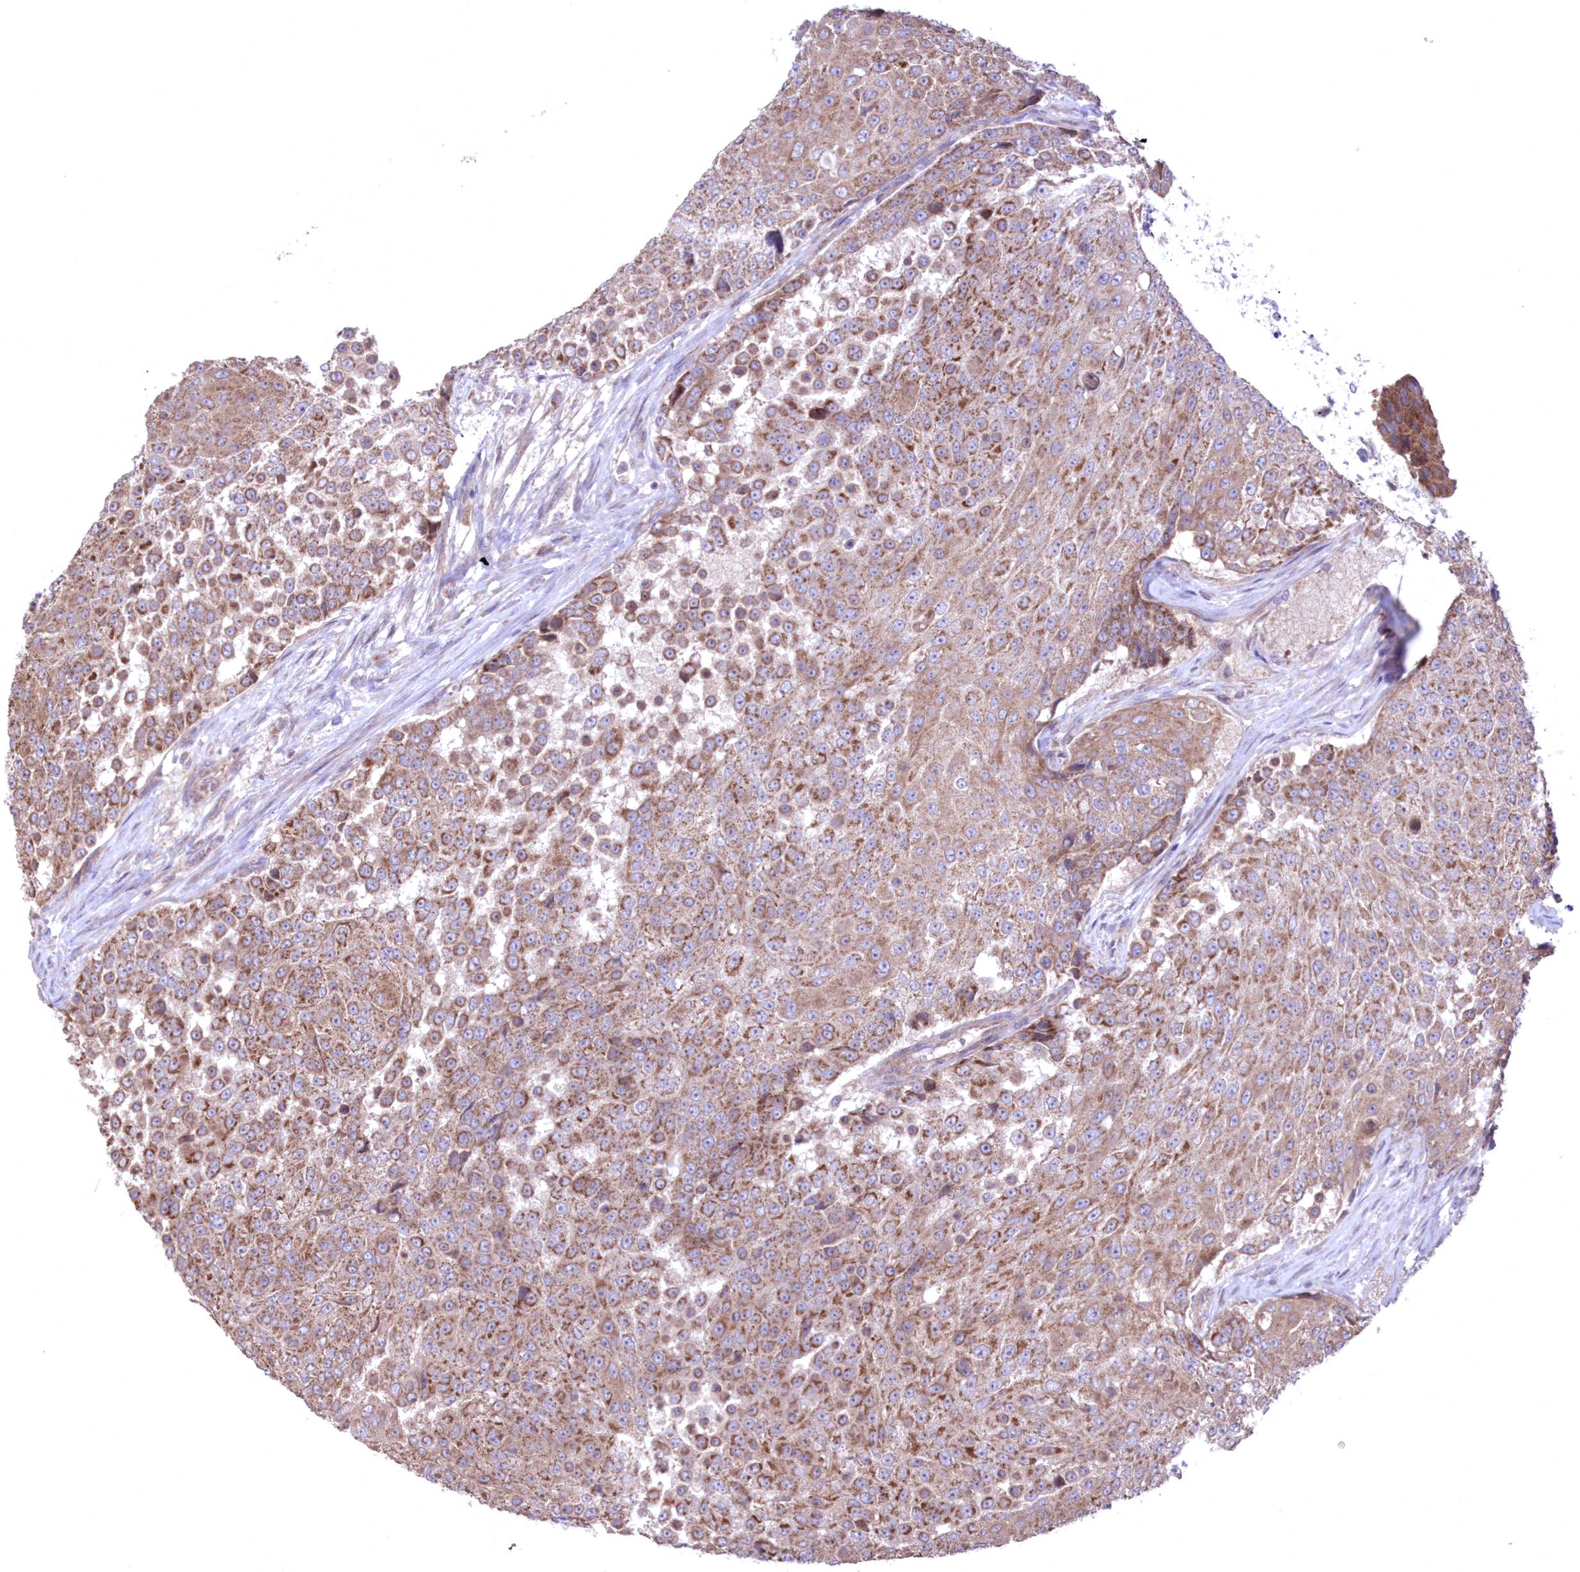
{"staining": {"intensity": "moderate", "quantity": ">75%", "location": "cytoplasmic/membranous"}, "tissue": "urothelial cancer", "cell_type": "Tumor cells", "image_type": "cancer", "snomed": [{"axis": "morphology", "description": "Urothelial carcinoma, High grade"}, {"axis": "topography", "description": "Urinary bladder"}], "caption": "Moderate cytoplasmic/membranous protein positivity is seen in approximately >75% of tumor cells in high-grade urothelial carcinoma.", "gene": "MTRF1L", "patient": {"sex": "female", "age": 63}}